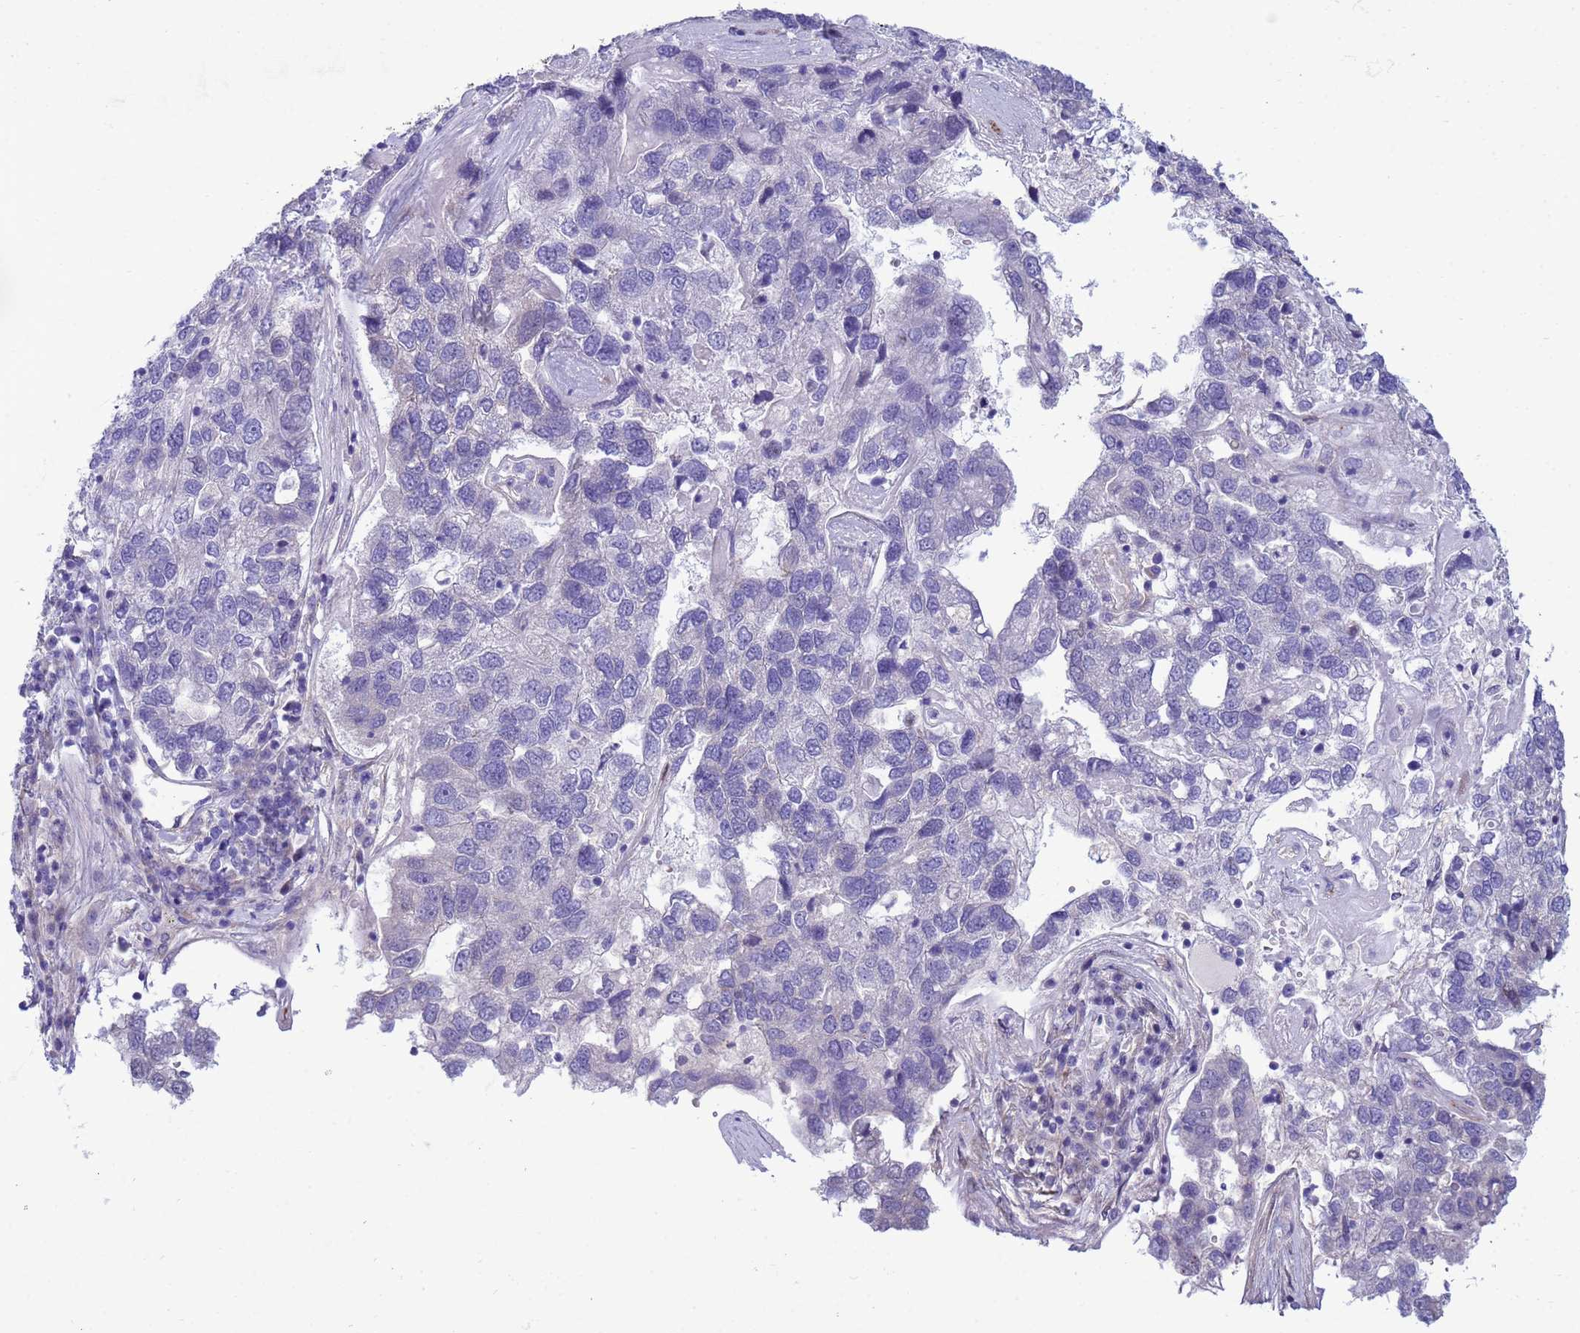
{"staining": {"intensity": "negative", "quantity": "none", "location": "none"}, "tissue": "pancreatic cancer", "cell_type": "Tumor cells", "image_type": "cancer", "snomed": [{"axis": "morphology", "description": "Adenocarcinoma, NOS"}, {"axis": "topography", "description": "Pancreas"}], "caption": "Immunohistochemistry photomicrograph of neoplastic tissue: human adenocarcinoma (pancreatic) stained with DAB demonstrates no significant protein expression in tumor cells. Nuclei are stained in blue.", "gene": "TRPC6", "patient": {"sex": "female", "age": 61}}